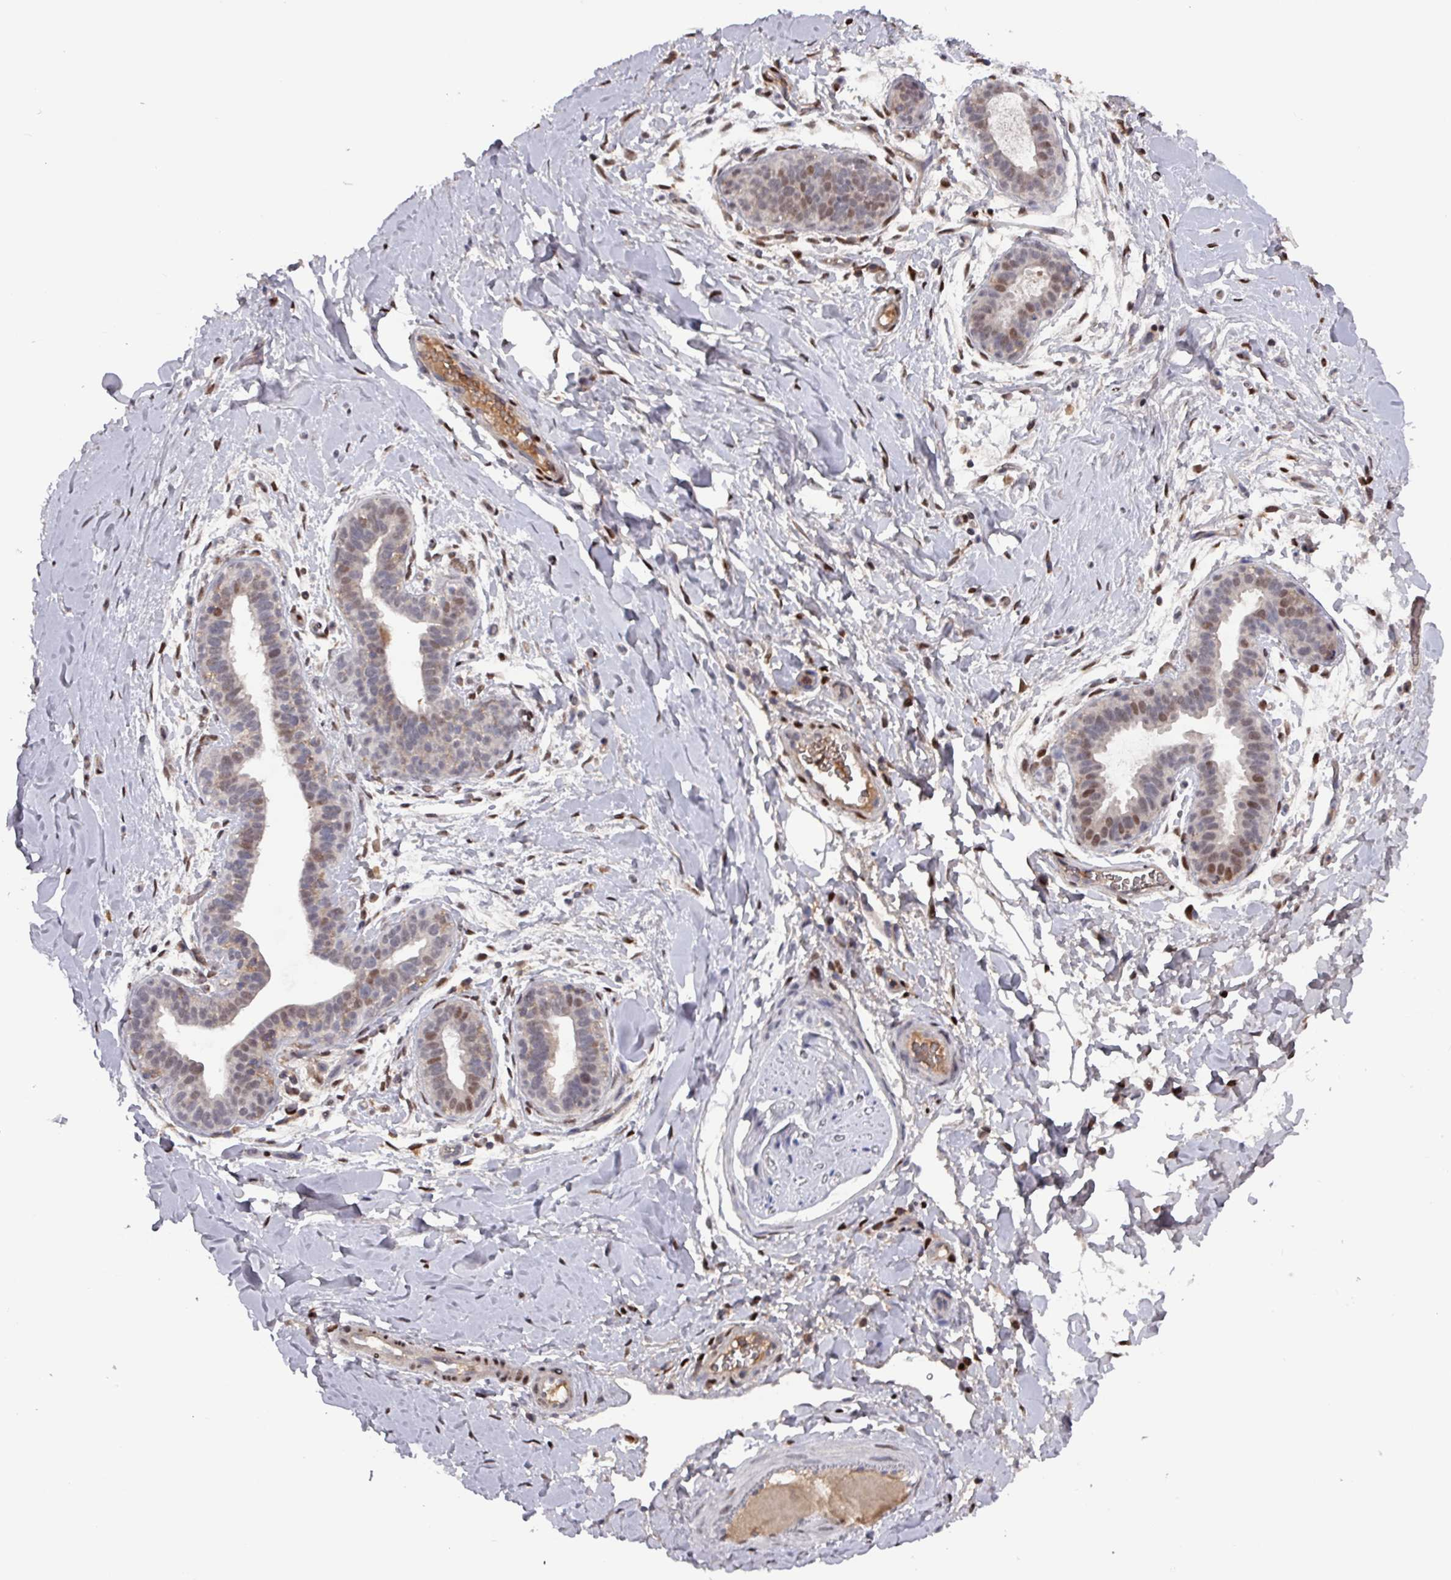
{"staining": {"intensity": "moderate", "quantity": "25%-75%", "location": "cytoplasmic/membranous,nuclear"}, "tissue": "adipose tissue", "cell_type": "Adipocytes", "image_type": "normal", "snomed": [{"axis": "morphology", "description": "Normal tissue, NOS"}, {"axis": "topography", "description": "Breast"}], "caption": "Adipocytes exhibit moderate cytoplasmic/membranous,nuclear expression in approximately 25%-75% of cells in unremarkable adipose tissue.", "gene": "PRRX1", "patient": {"sex": "female", "age": 26}}